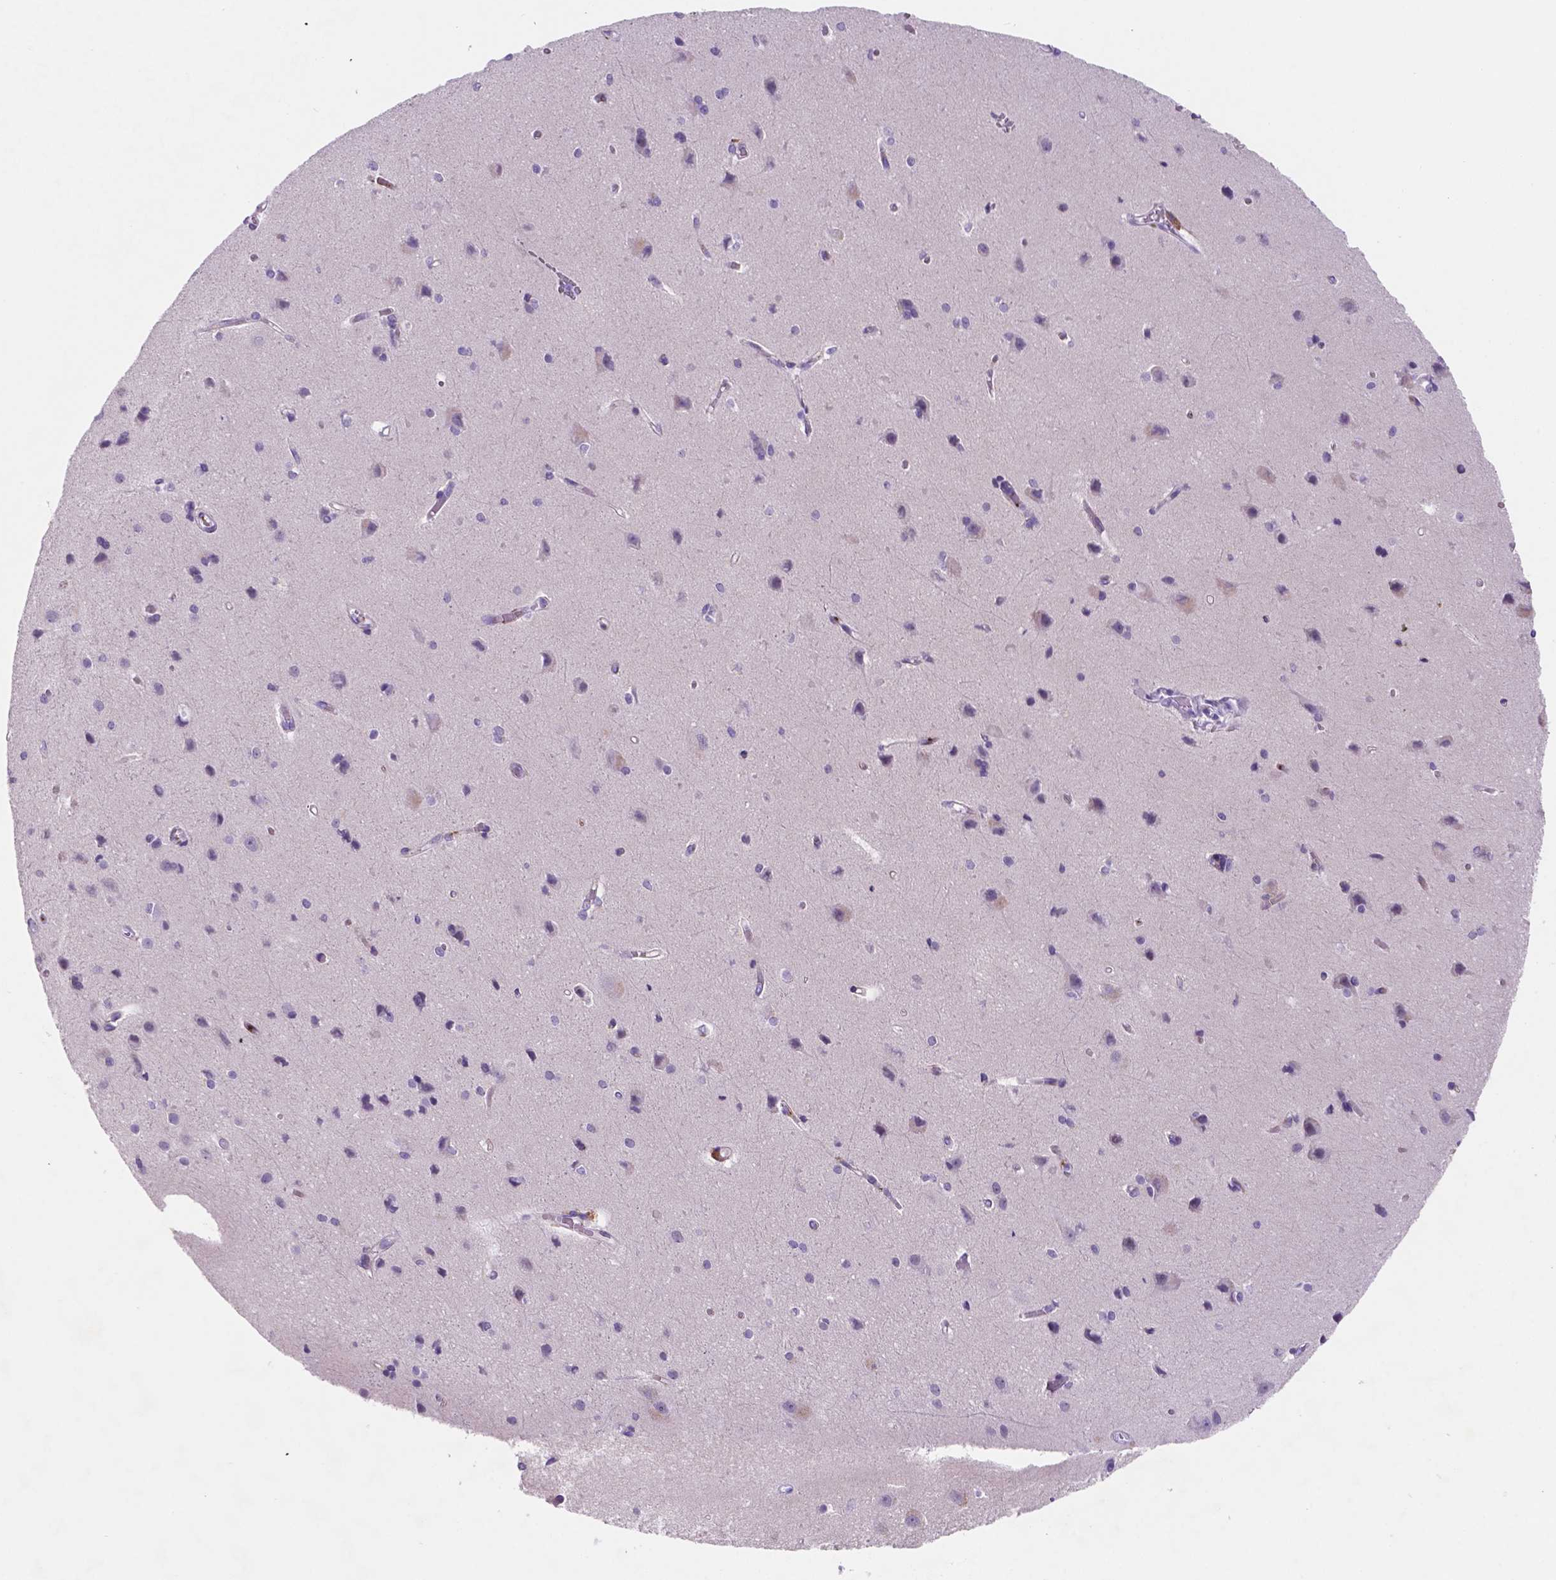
{"staining": {"intensity": "negative", "quantity": "none", "location": "none"}, "tissue": "cerebral cortex", "cell_type": "Endothelial cells", "image_type": "normal", "snomed": [{"axis": "morphology", "description": "Normal tissue, NOS"}, {"axis": "topography", "description": "Cerebral cortex"}], "caption": "DAB immunohistochemical staining of unremarkable human cerebral cortex shows no significant positivity in endothelial cells.", "gene": "EBLN2", "patient": {"sex": "male", "age": 37}}